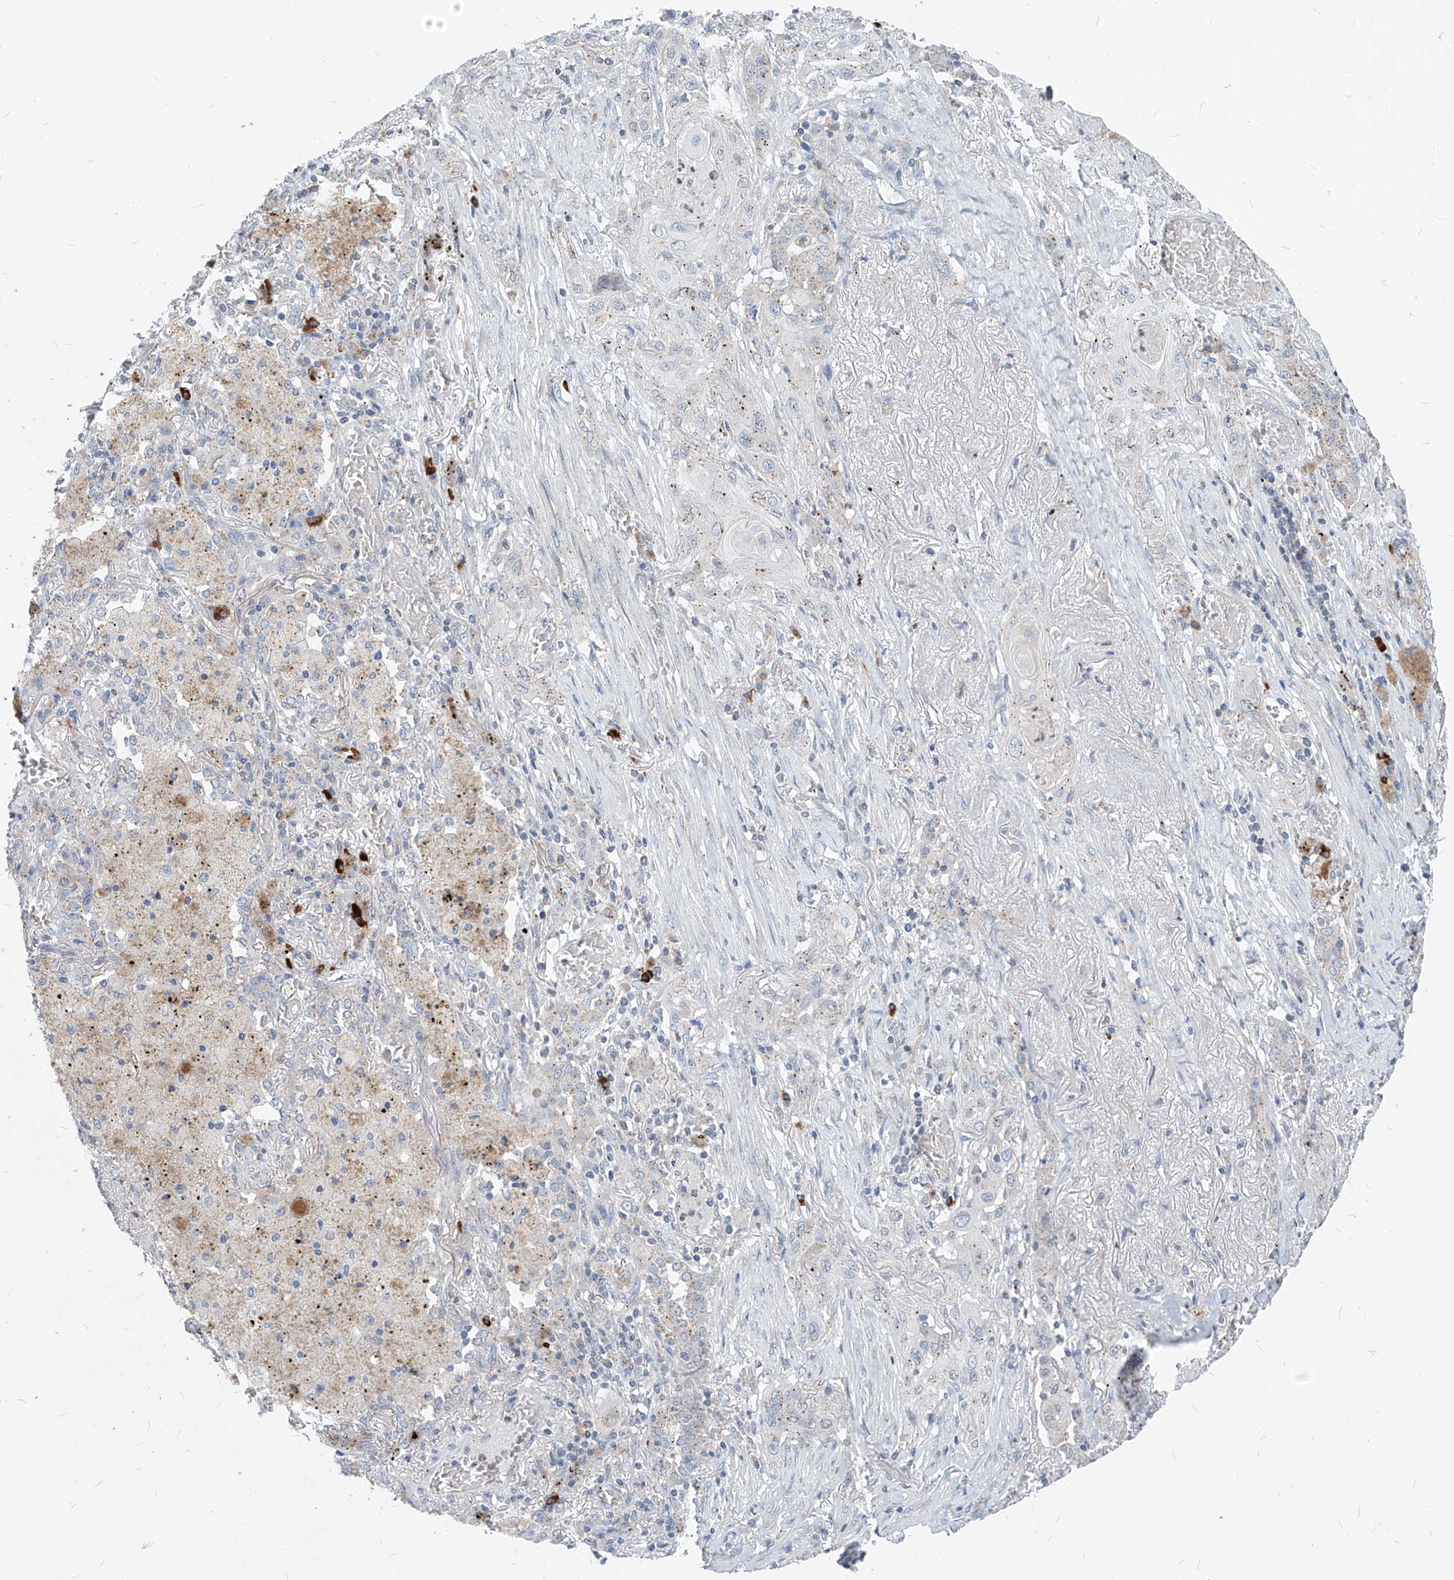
{"staining": {"intensity": "negative", "quantity": "none", "location": "none"}, "tissue": "lung cancer", "cell_type": "Tumor cells", "image_type": "cancer", "snomed": [{"axis": "morphology", "description": "Squamous cell carcinoma, NOS"}, {"axis": "topography", "description": "Lung"}], "caption": "IHC of human lung squamous cell carcinoma demonstrates no expression in tumor cells.", "gene": "CHMP2B", "patient": {"sex": "female", "age": 47}}